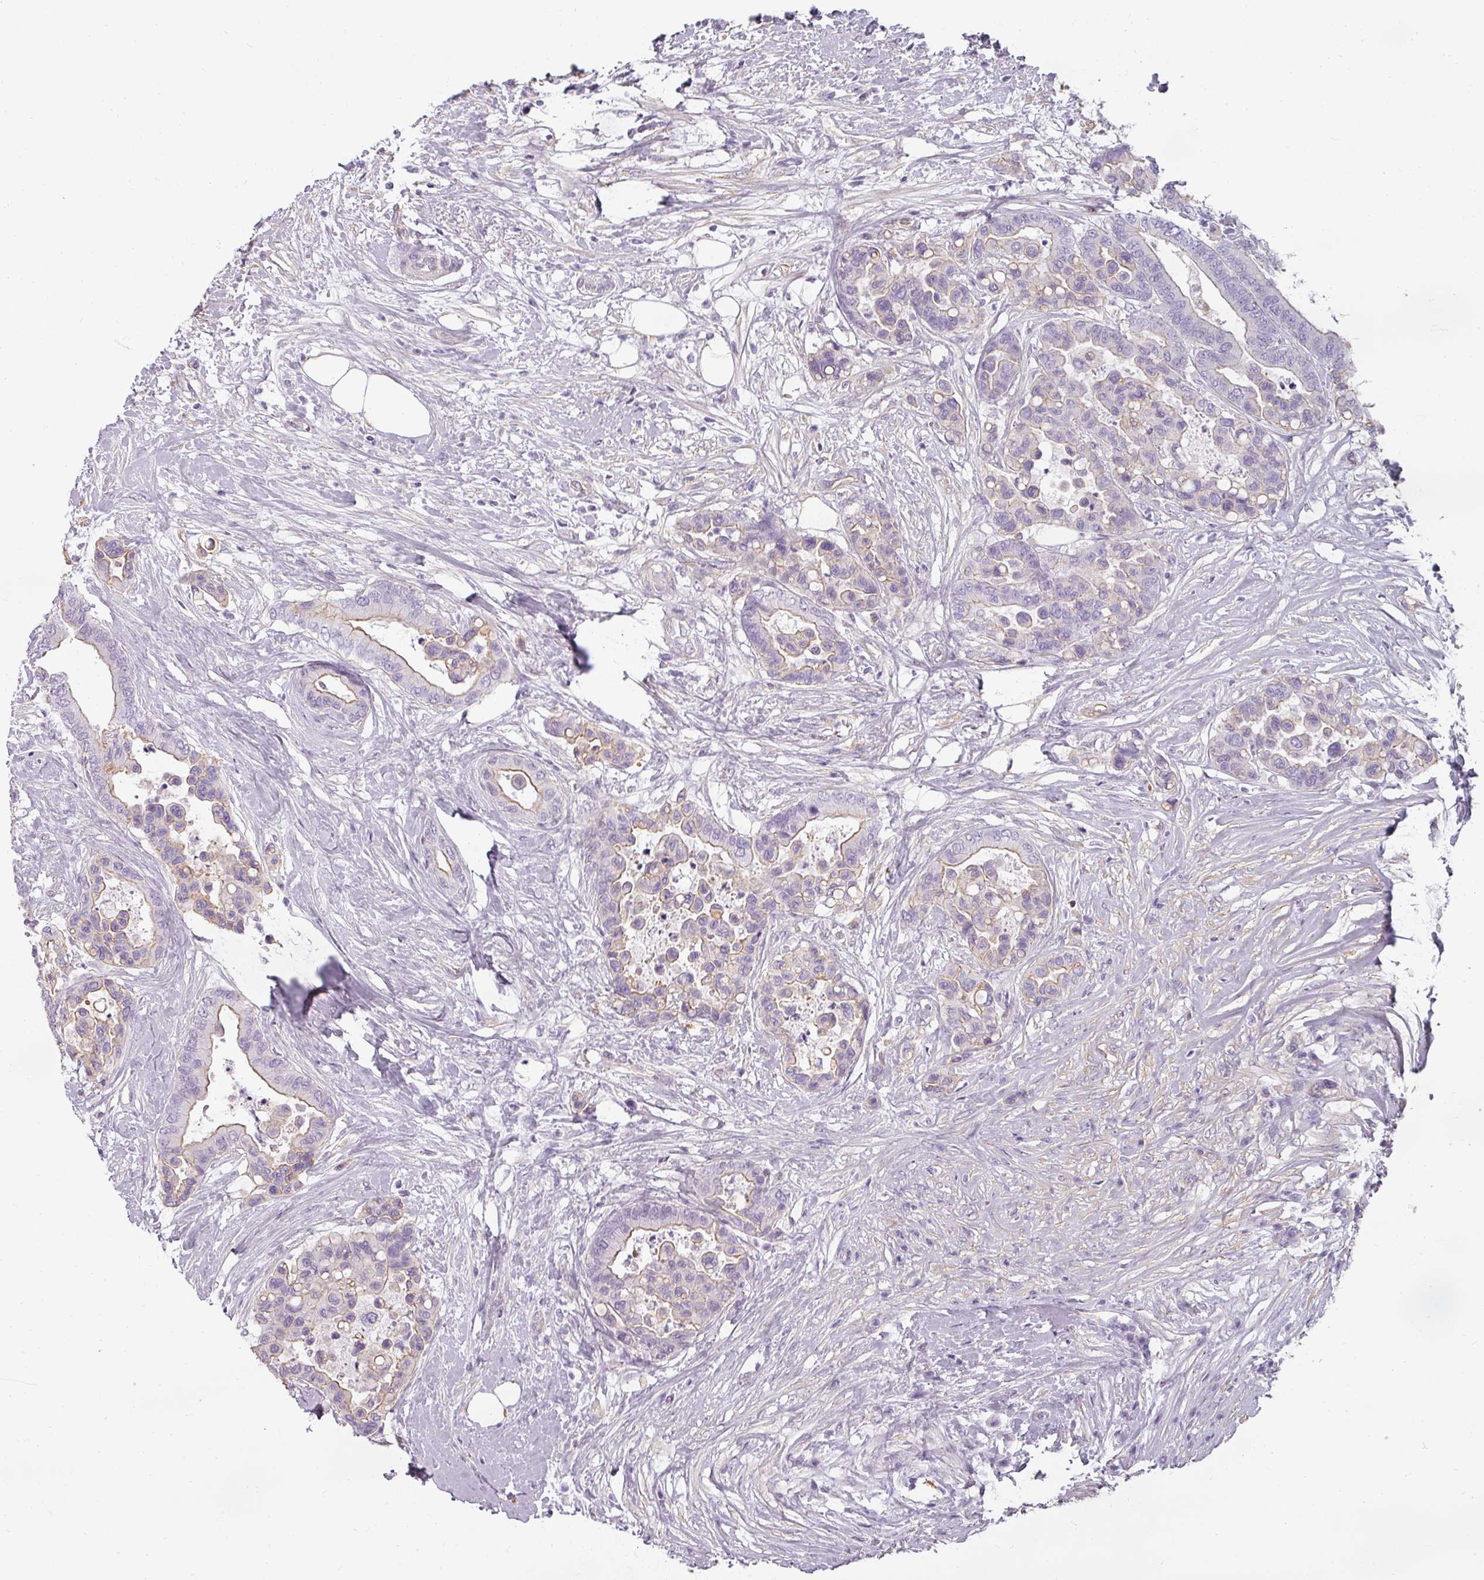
{"staining": {"intensity": "moderate", "quantity": "<25%", "location": "cytoplasmic/membranous"}, "tissue": "colorectal cancer", "cell_type": "Tumor cells", "image_type": "cancer", "snomed": [{"axis": "morphology", "description": "Adenocarcinoma, NOS"}, {"axis": "topography", "description": "Colon"}], "caption": "A high-resolution micrograph shows IHC staining of colorectal cancer, which exhibits moderate cytoplasmic/membranous staining in approximately <25% of tumor cells. The staining was performed using DAB (3,3'-diaminobenzidine) to visualize the protein expression in brown, while the nuclei were stained in blue with hematoxylin (Magnification: 20x).", "gene": "ASB1", "patient": {"sex": "male", "age": 82}}